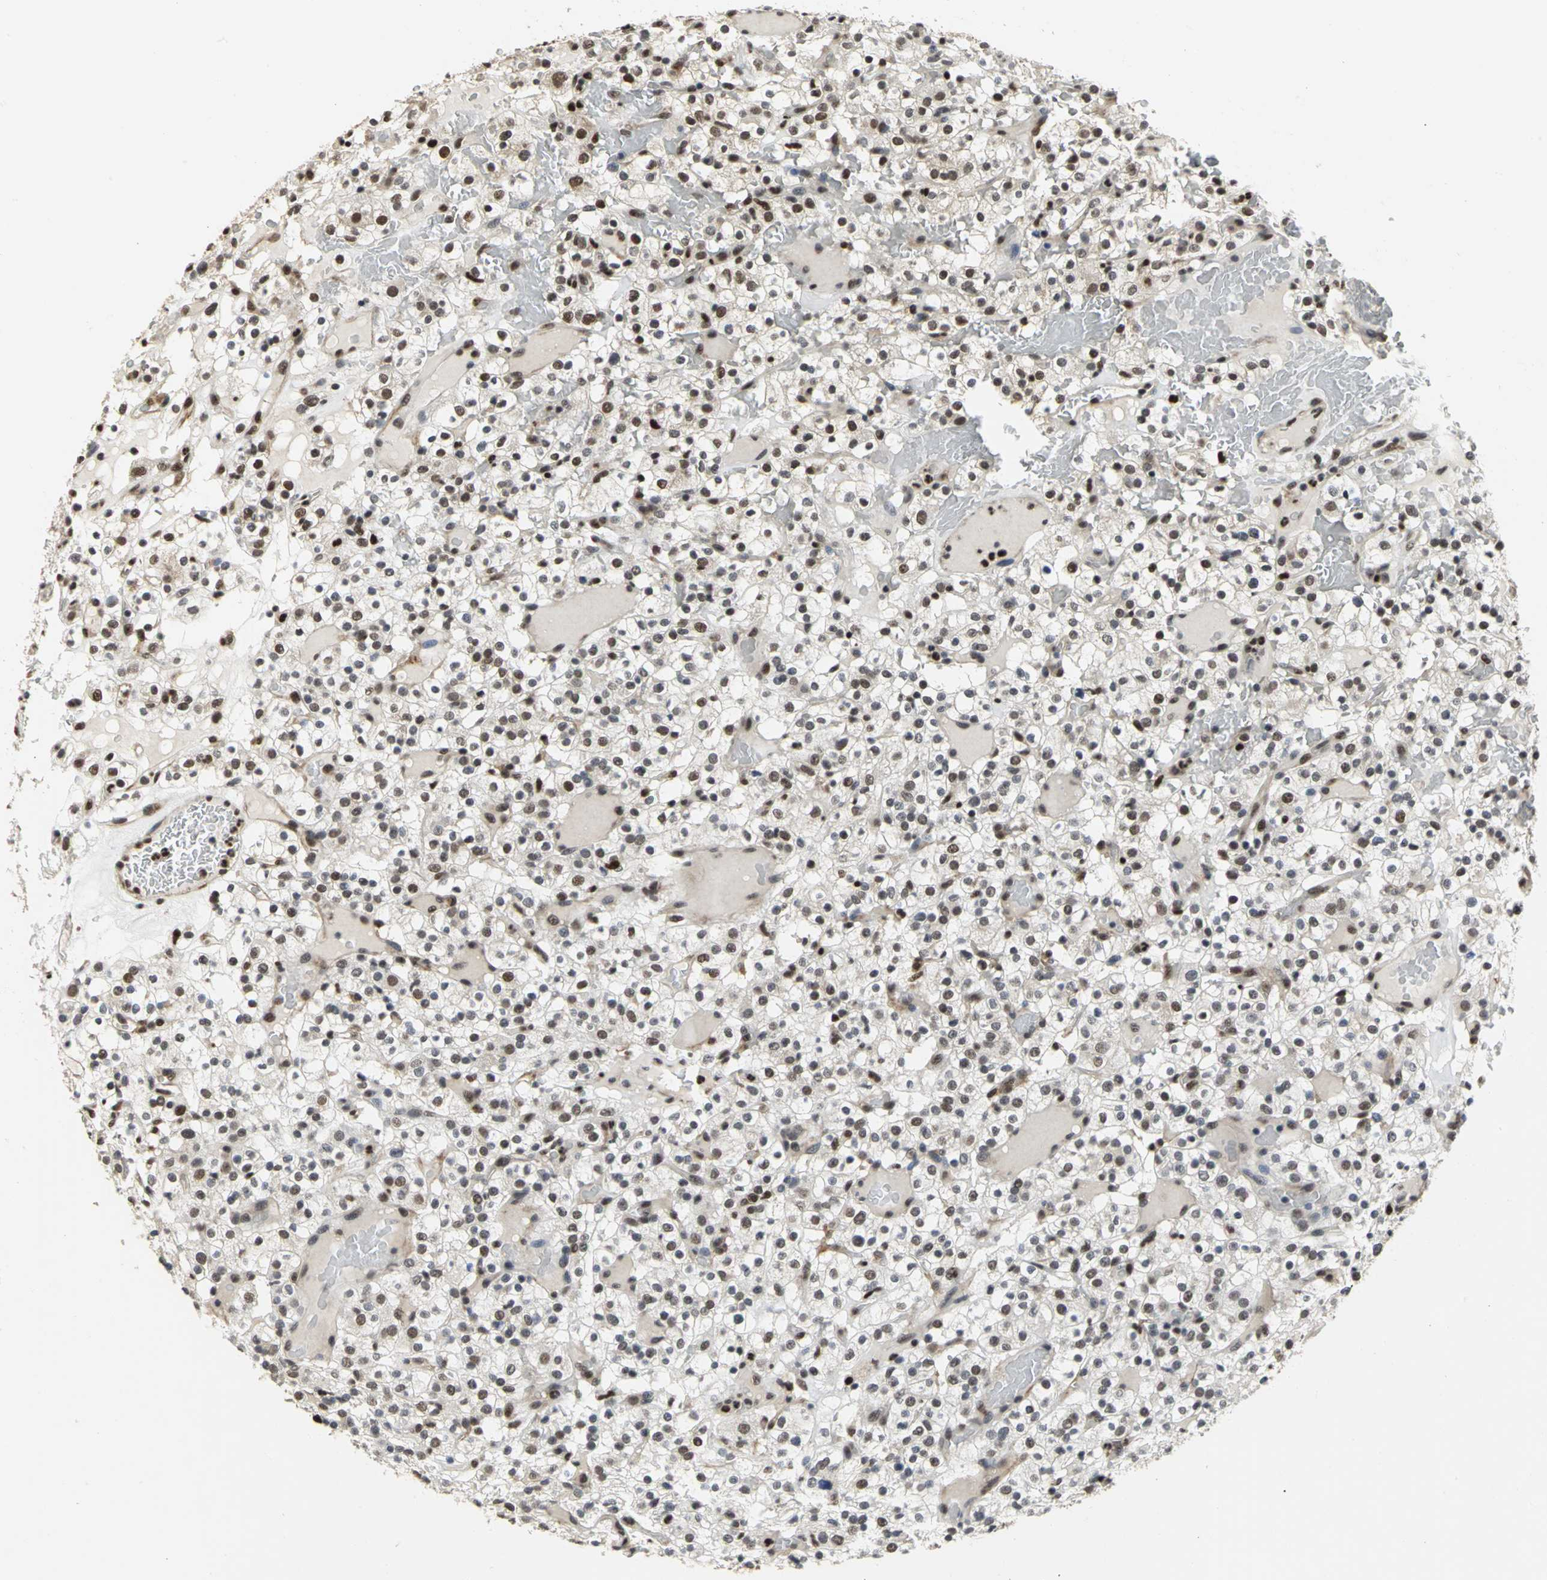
{"staining": {"intensity": "strong", "quantity": ">75%", "location": "nuclear"}, "tissue": "renal cancer", "cell_type": "Tumor cells", "image_type": "cancer", "snomed": [{"axis": "morphology", "description": "Normal tissue, NOS"}, {"axis": "morphology", "description": "Adenocarcinoma, NOS"}, {"axis": "topography", "description": "Kidney"}], "caption": "Immunohistochemical staining of adenocarcinoma (renal) shows high levels of strong nuclear staining in approximately >75% of tumor cells.", "gene": "CCDC88C", "patient": {"sex": "female", "age": 72}}